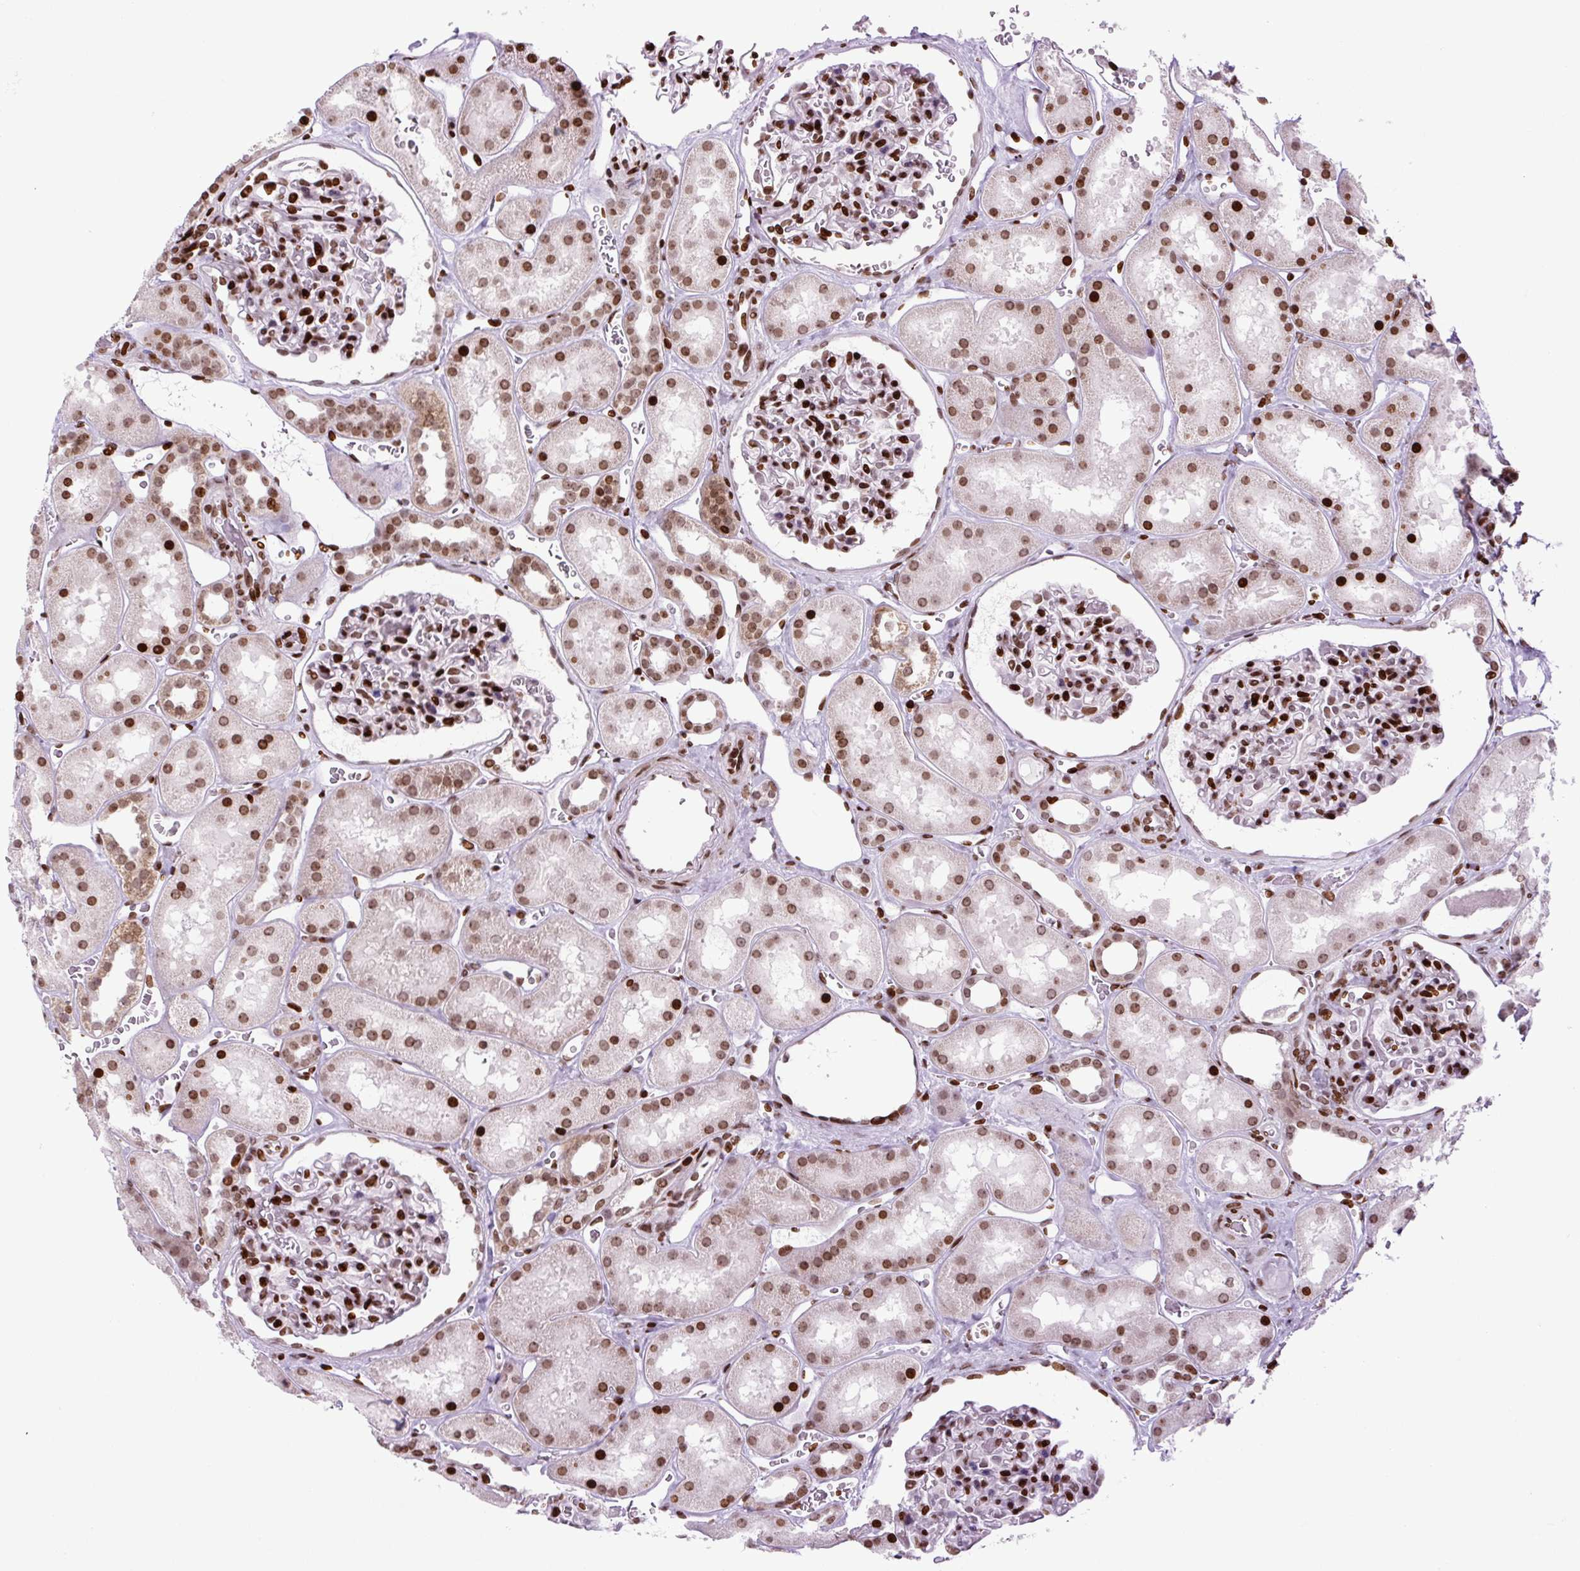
{"staining": {"intensity": "strong", "quantity": ">75%", "location": "nuclear"}, "tissue": "kidney", "cell_type": "Cells in glomeruli", "image_type": "normal", "snomed": [{"axis": "morphology", "description": "Normal tissue, NOS"}, {"axis": "topography", "description": "Kidney"}], "caption": "Immunohistochemical staining of unremarkable kidney shows high levels of strong nuclear expression in about >75% of cells in glomeruli. The staining was performed using DAB (3,3'-diaminobenzidine), with brown indicating positive protein expression. Nuclei are stained blue with hematoxylin.", "gene": "H1", "patient": {"sex": "female", "age": 41}}